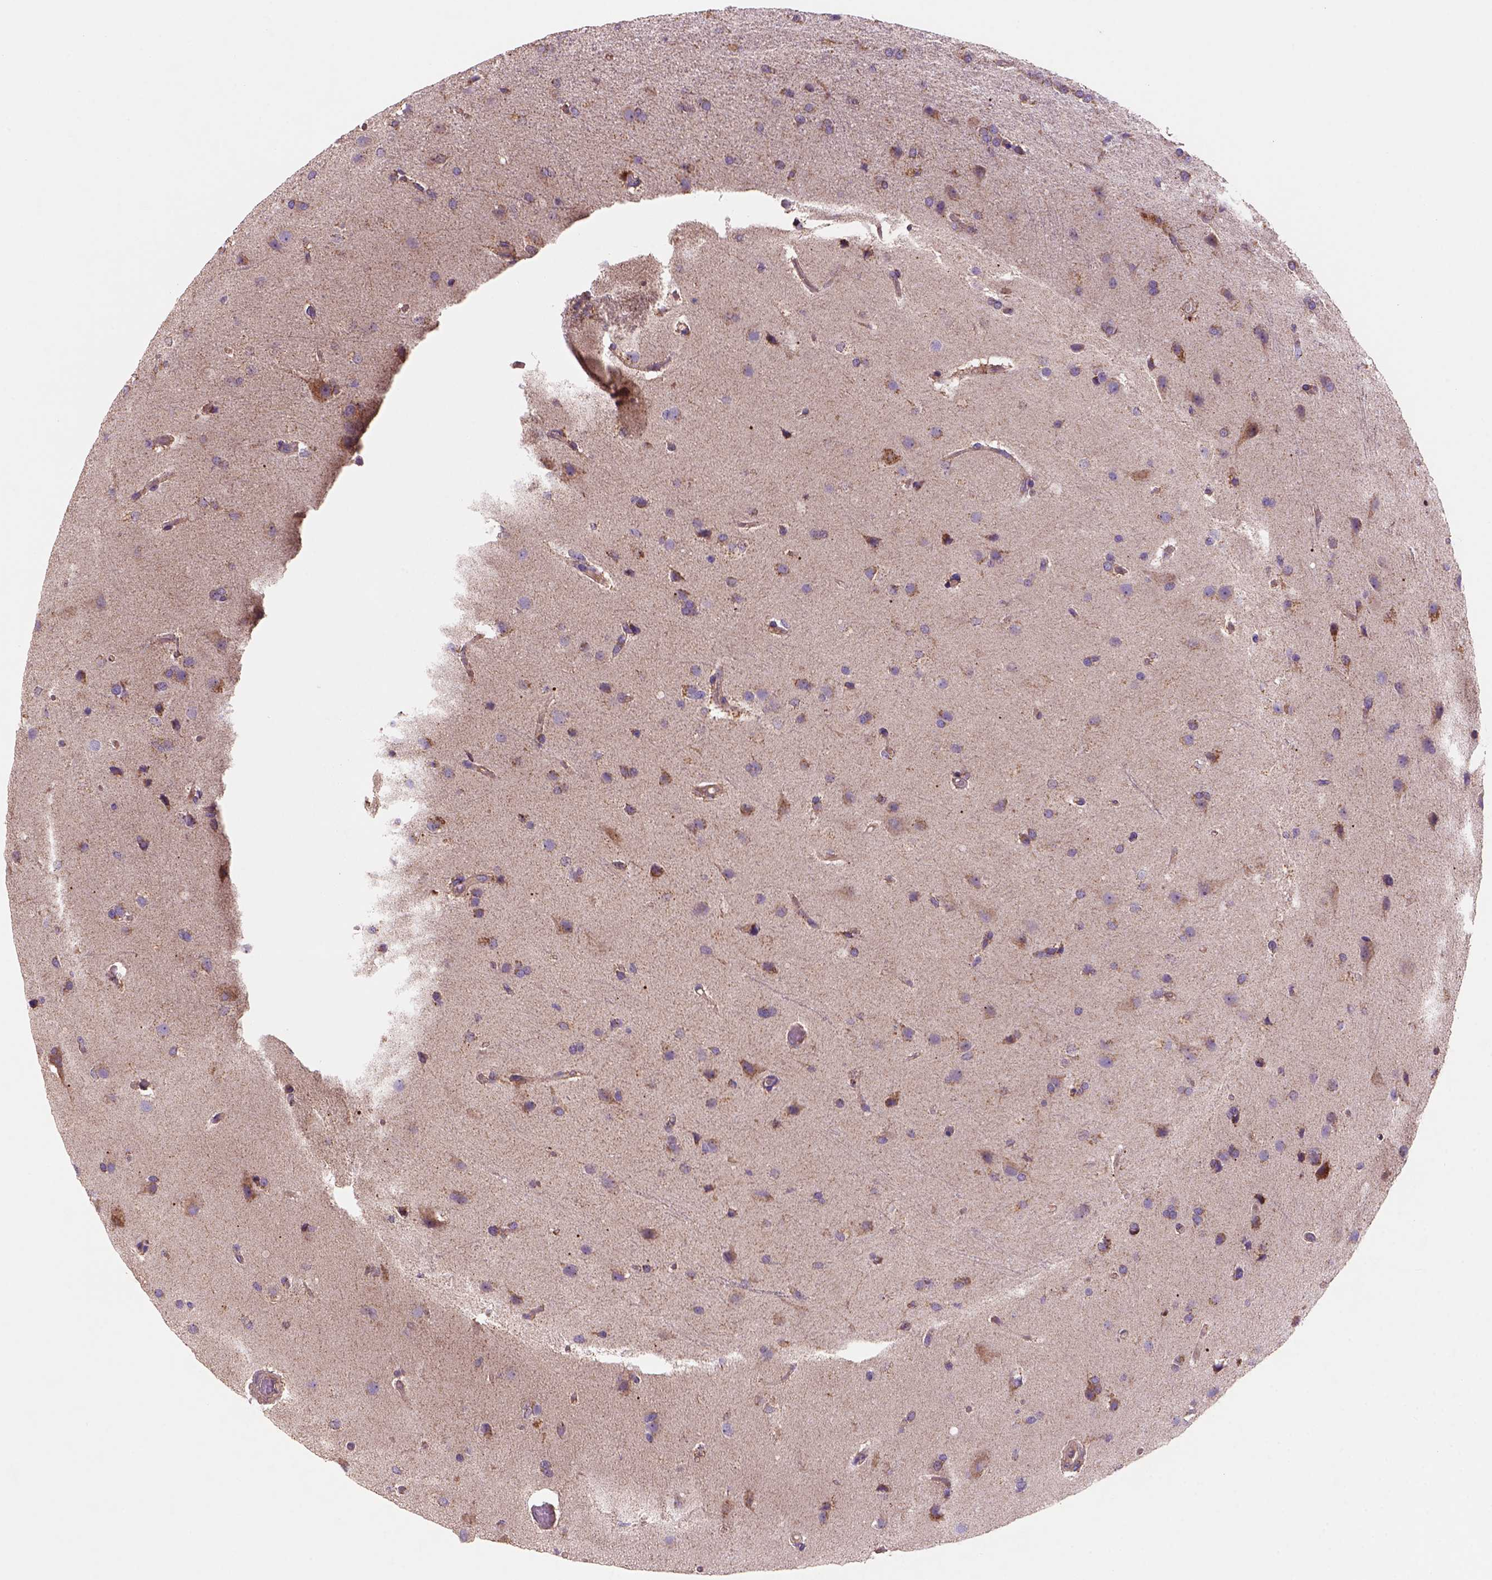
{"staining": {"intensity": "moderate", "quantity": "25%-75%", "location": "cytoplasmic/membranous"}, "tissue": "glioma", "cell_type": "Tumor cells", "image_type": "cancer", "snomed": [{"axis": "morphology", "description": "Glioma, malignant, High grade"}, {"axis": "topography", "description": "Brain"}], "caption": "This is an image of immunohistochemistry staining of glioma, which shows moderate positivity in the cytoplasmic/membranous of tumor cells.", "gene": "WARS2", "patient": {"sex": "male", "age": 68}}